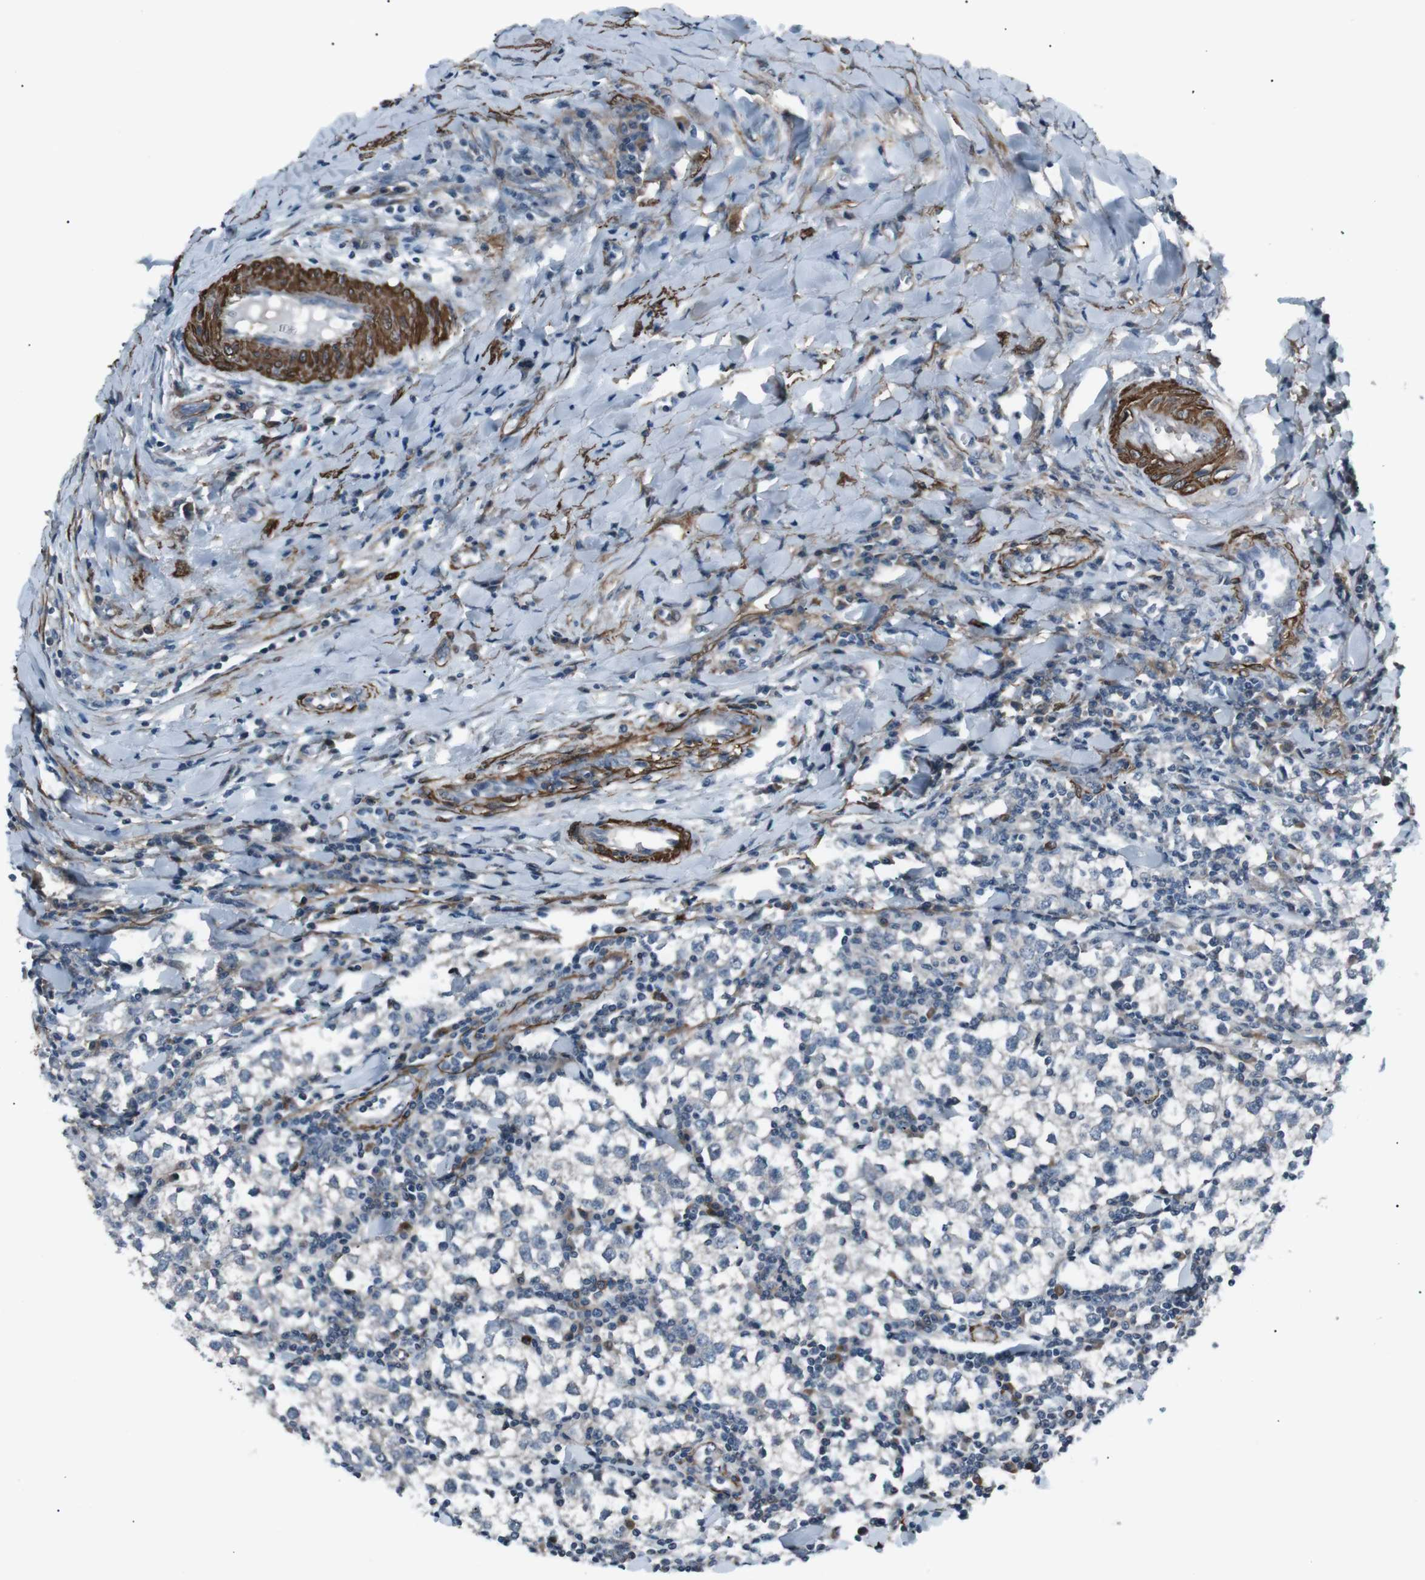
{"staining": {"intensity": "negative", "quantity": "none", "location": "none"}, "tissue": "testis cancer", "cell_type": "Tumor cells", "image_type": "cancer", "snomed": [{"axis": "morphology", "description": "Seminoma, NOS"}, {"axis": "morphology", "description": "Carcinoma, Embryonal, NOS"}, {"axis": "topography", "description": "Testis"}], "caption": "Human testis cancer (seminoma) stained for a protein using IHC exhibits no positivity in tumor cells.", "gene": "PDLIM5", "patient": {"sex": "male", "age": 36}}